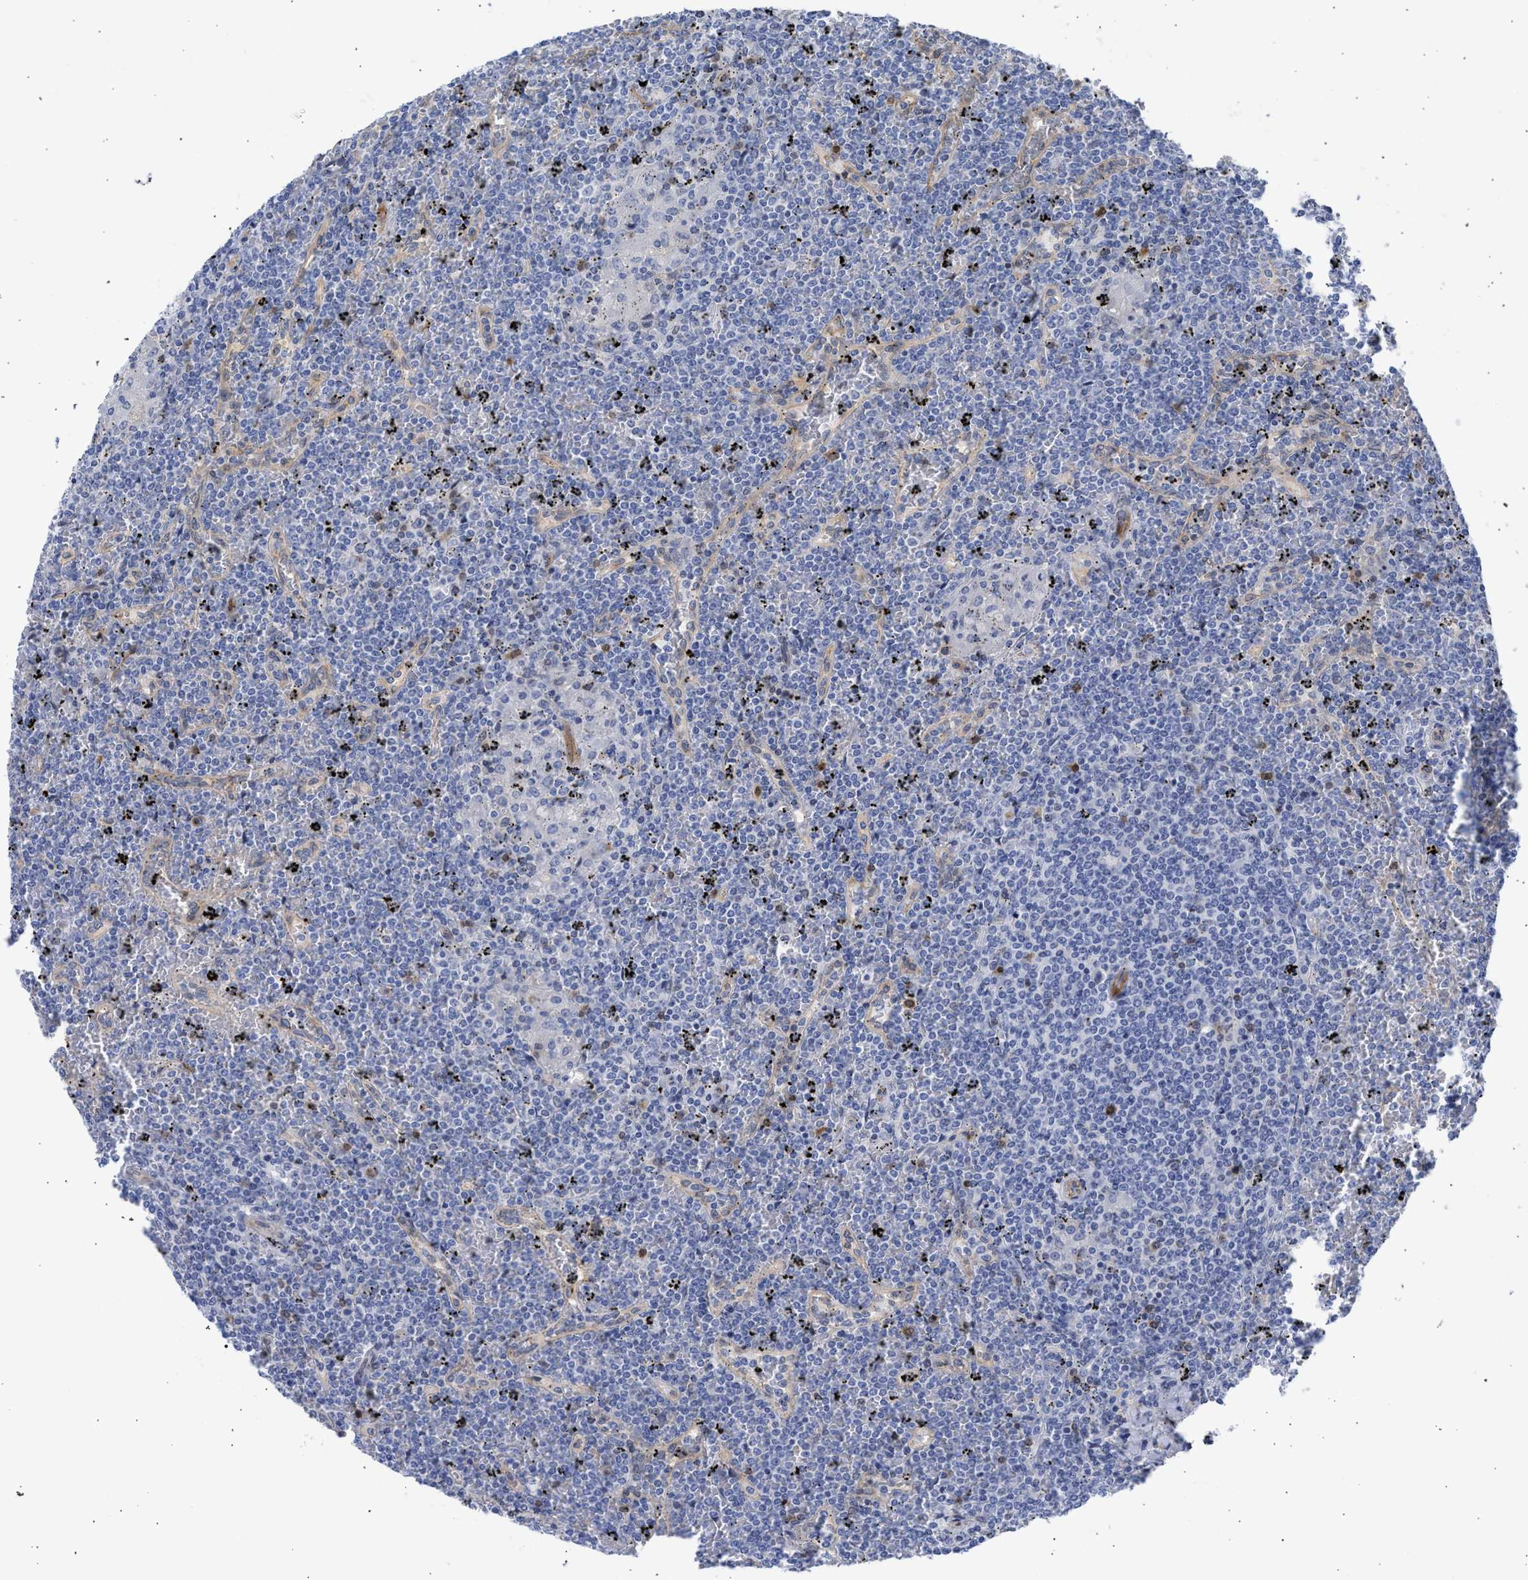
{"staining": {"intensity": "negative", "quantity": "none", "location": "none"}, "tissue": "lymphoma", "cell_type": "Tumor cells", "image_type": "cancer", "snomed": [{"axis": "morphology", "description": "Malignant lymphoma, non-Hodgkin's type, Low grade"}, {"axis": "topography", "description": "Spleen"}], "caption": "There is no significant expression in tumor cells of malignant lymphoma, non-Hodgkin's type (low-grade). (Brightfield microscopy of DAB (3,3'-diaminobenzidine) immunohistochemistry at high magnification).", "gene": "THRA", "patient": {"sex": "female", "age": 19}}